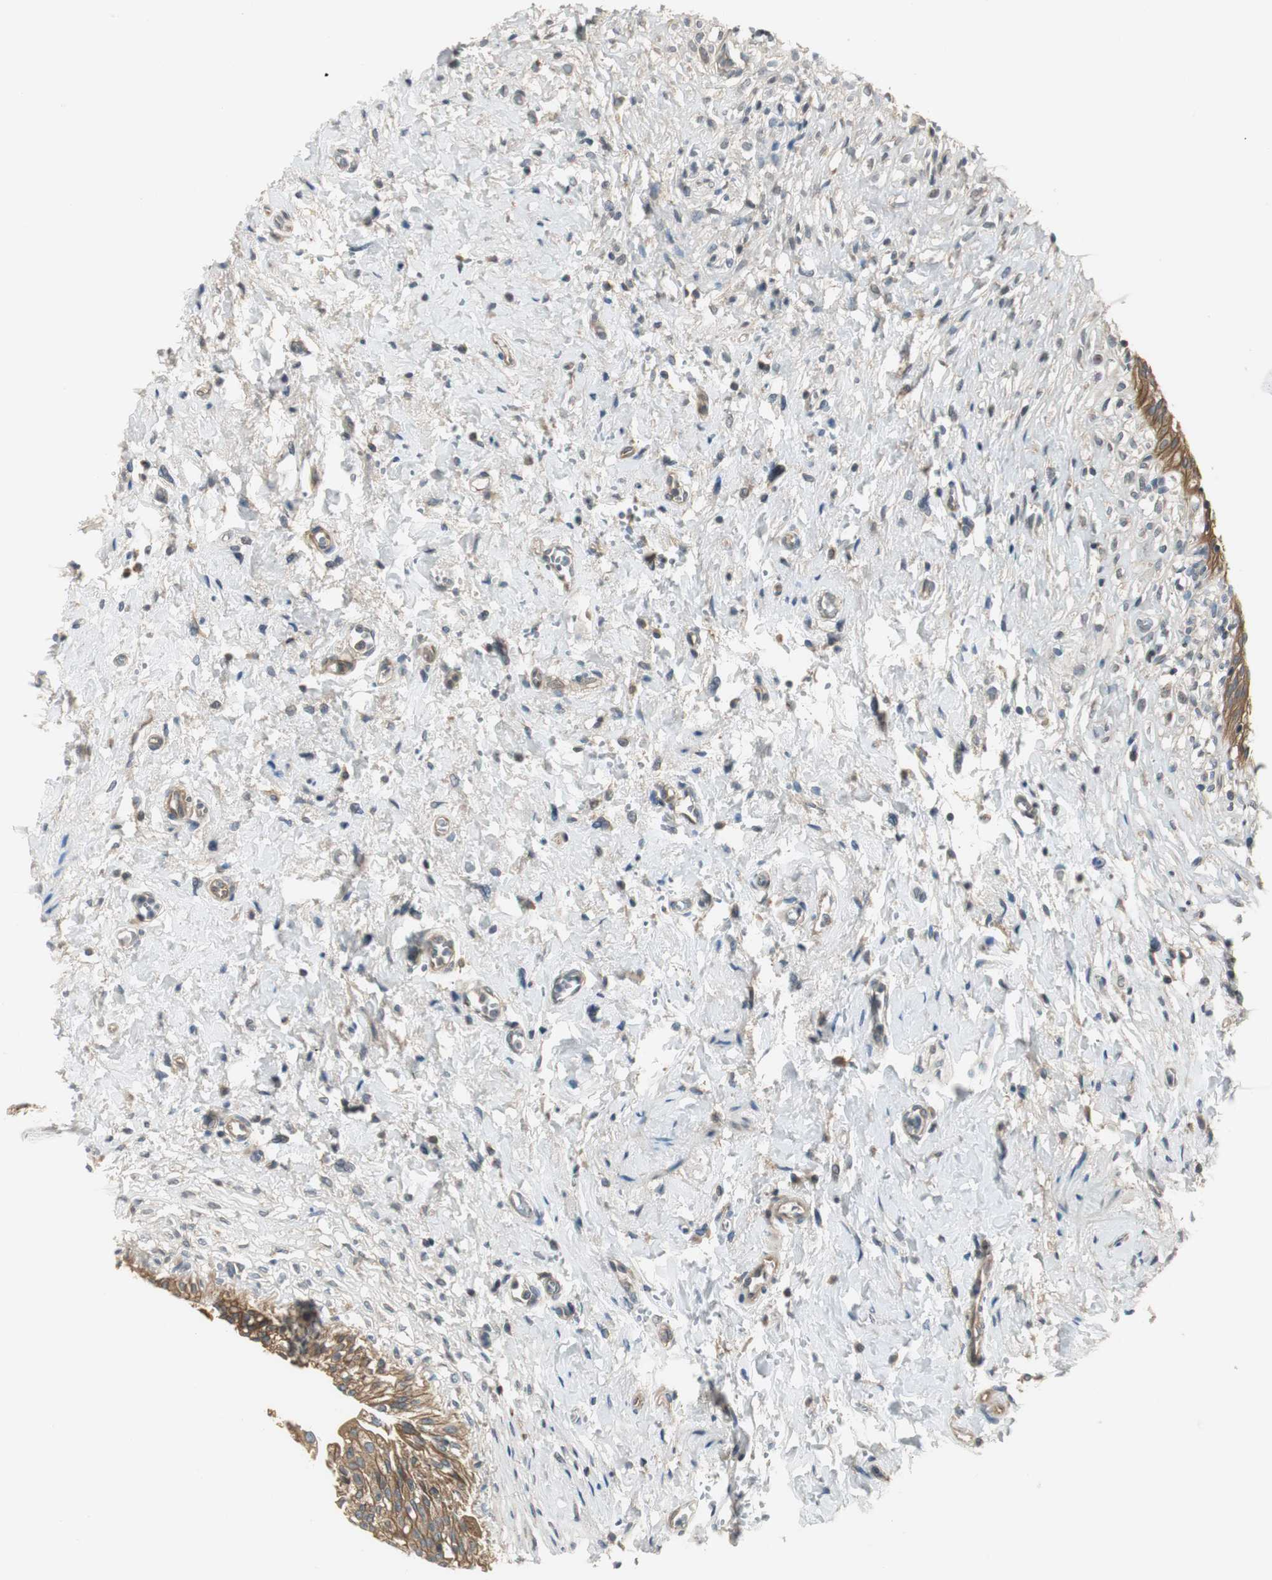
{"staining": {"intensity": "strong", "quantity": ">75%", "location": "cytoplasmic/membranous"}, "tissue": "urinary bladder", "cell_type": "Urothelial cells", "image_type": "normal", "snomed": [{"axis": "morphology", "description": "Normal tissue, NOS"}, {"axis": "topography", "description": "Urinary bladder"}], "caption": "Immunohistochemical staining of normal urinary bladder exhibits strong cytoplasmic/membranous protein staining in about >75% of urothelial cells.", "gene": "PRKAA1", "patient": {"sex": "female", "age": 80}}